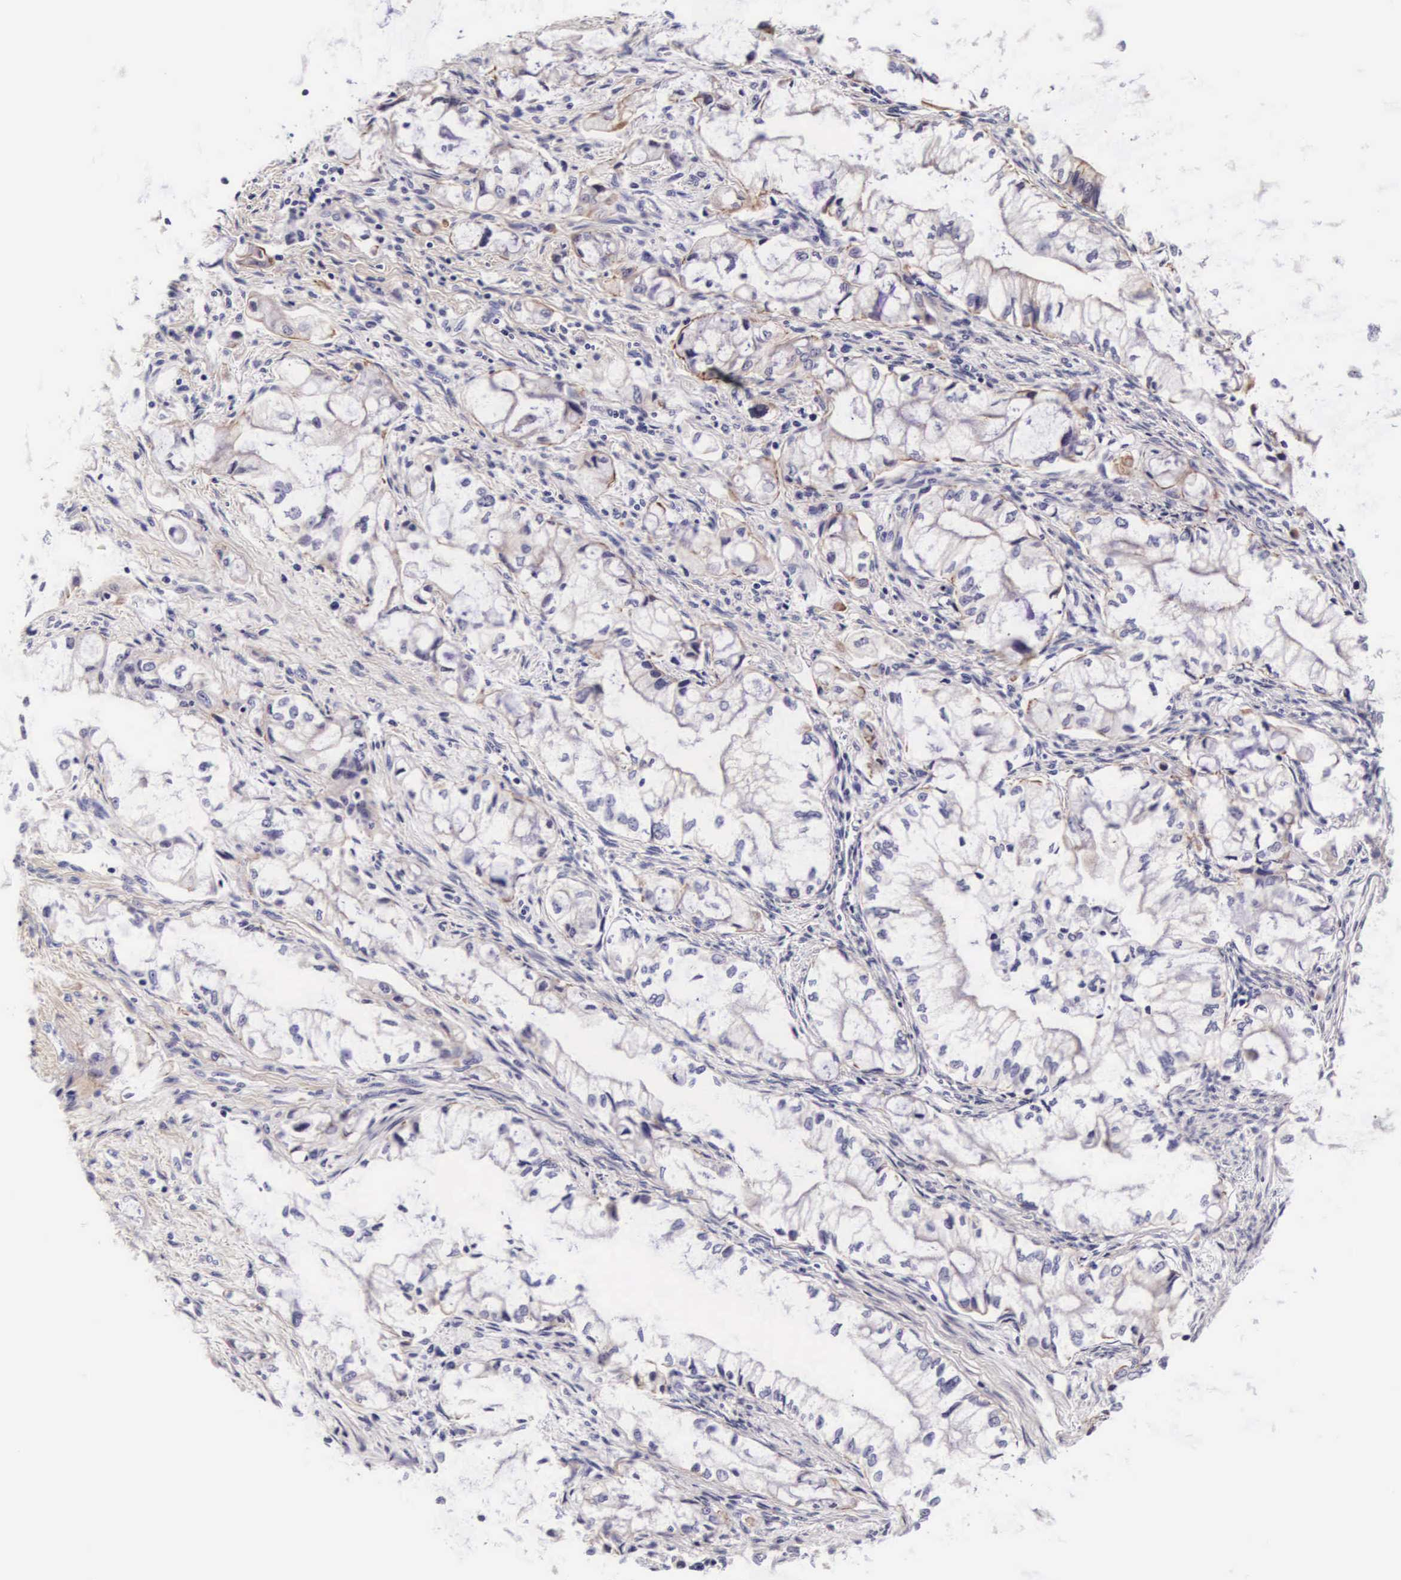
{"staining": {"intensity": "weak", "quantity": "<25%", "location": "cytoplasmic/membranous"}, "tissue": "pancreatic cancer", "cell_type": "Tumor cells", "image_type": "cancer", "snomed": [{"axis": "morphology", "description": "Adenocarcinoma, NOS"}, {"axis": "topography", "description": "Pancreas"}], "caption": "IHC micrograph of neoplastic tissue: adenocarcinoma (pancreatic) stained with DAB reveals no significant protein expression in tumor cells.", "gene": "PHETA2", "patient": {"sex": "male", "age": 79}}